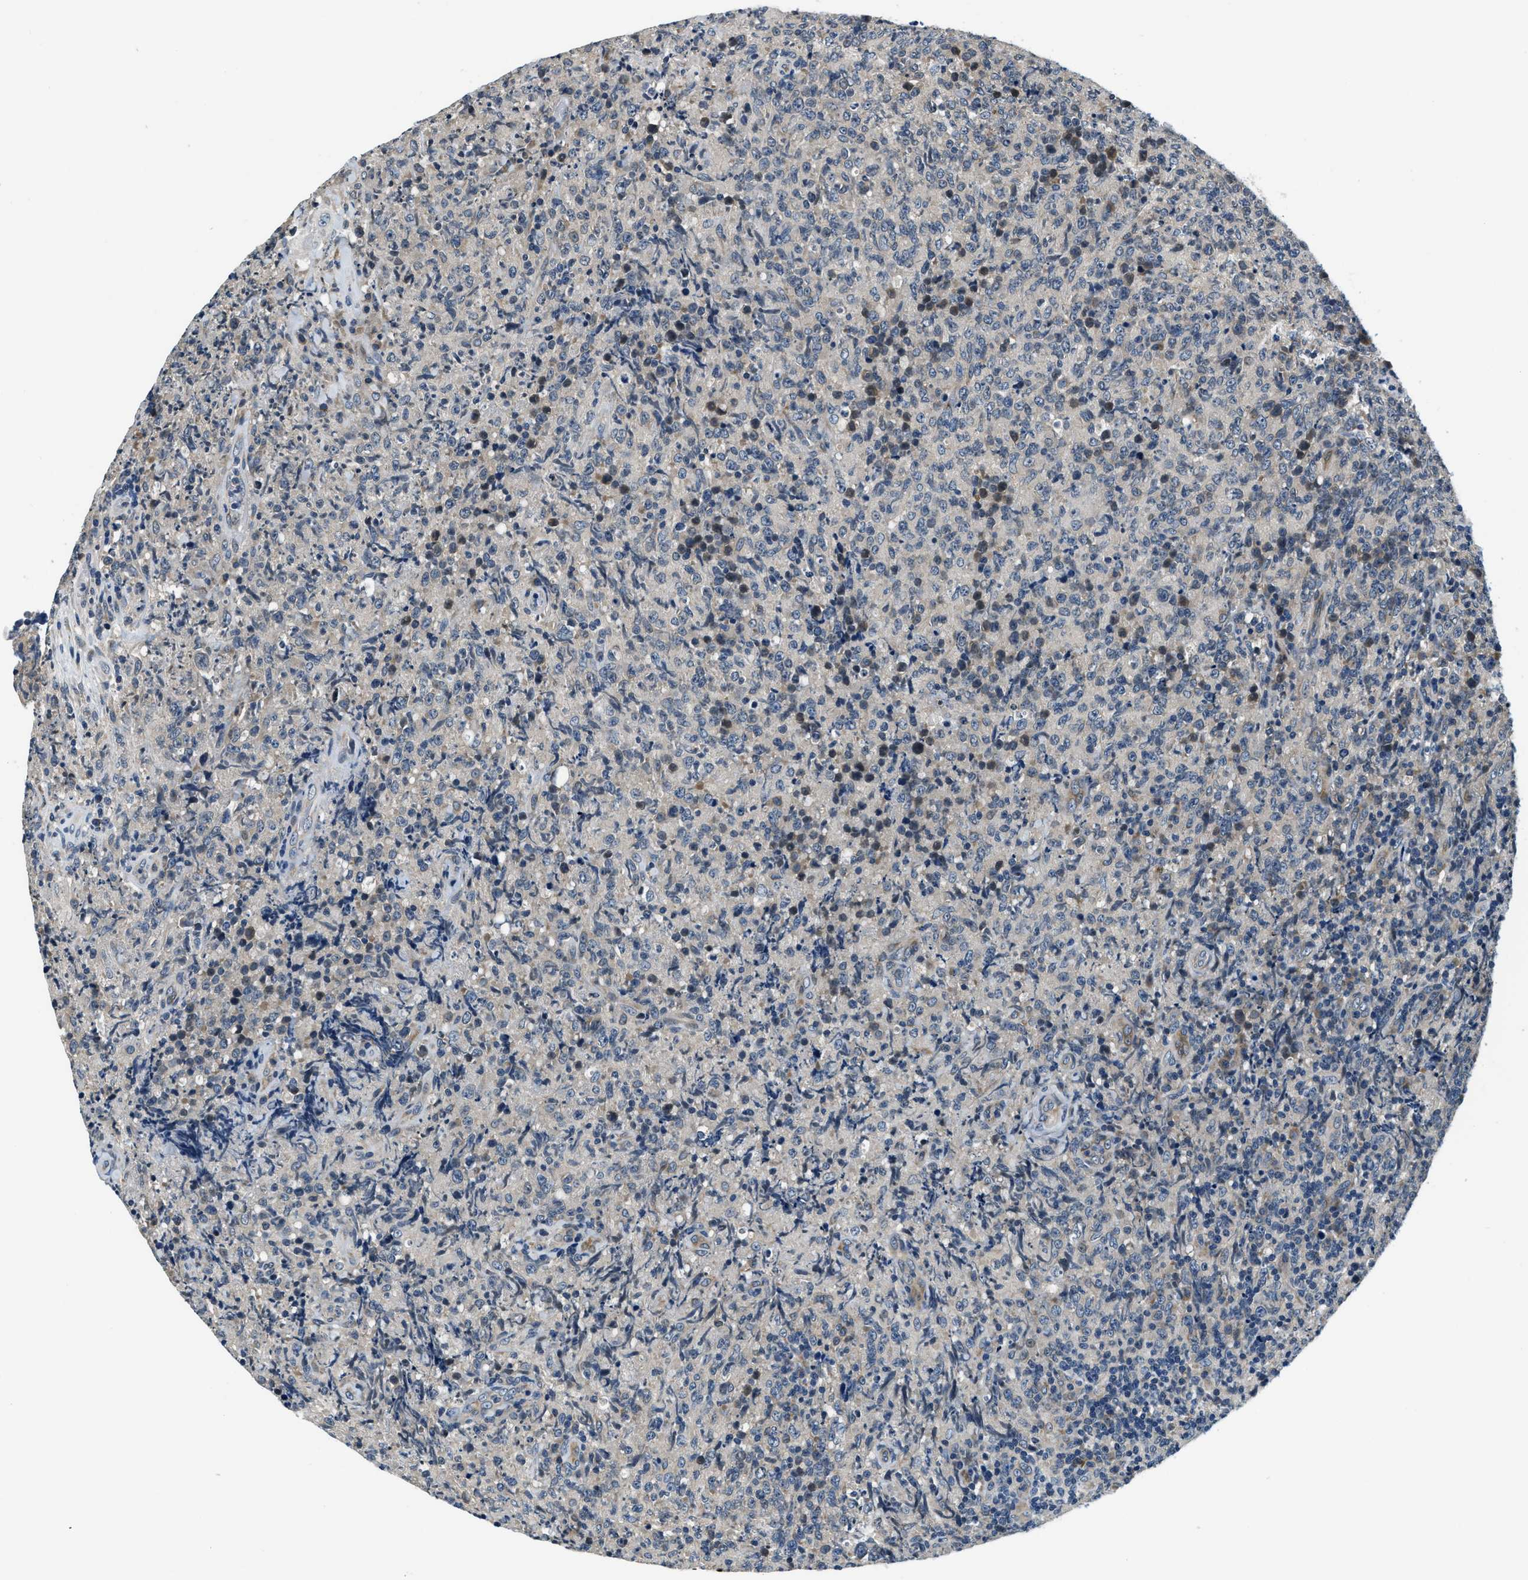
{"staining": {"intensity": "negative", "quantity": "none", "location": "none"}, "tissue": "lymphoma", "cell_type": "Tumor cells", "image_type": "cancer", "snomed": [{"axis": "morphology", "description": "Malignant lymphoma, non-Hodgkin's type, High grade"}, {"axis": "topography", "description": "Tonsil"}], "caption": "A high-resolution histopathology image shows immunohistochemistry (IHC) staining of lymphoma, which shows no significant positivity in tumor cells.", "gene": "YAE1", "patient": {"sex": "female", "age": 36}}